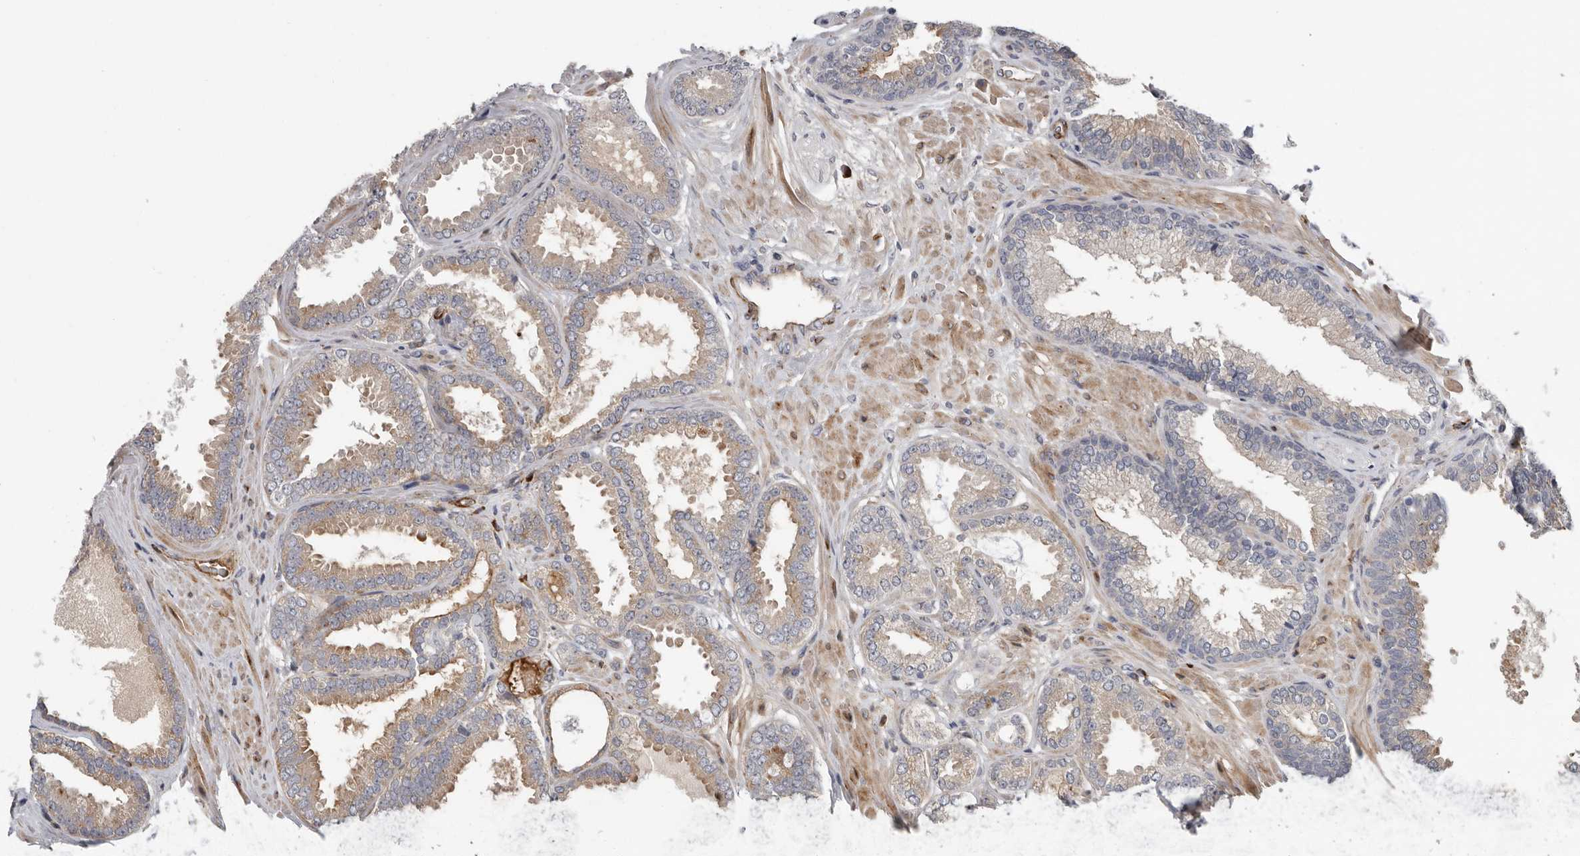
{"staining": {"intensity": "weak", "quantity": ">75%", "location": "cytoplasmic/membranous"}, "tissue": "prostate cancer", "cell_type": "Tumor cells", "image_type": "cancer", "snomed": [{"axis": "morphology", "description": "Adenocarcinoma, Low grade"}, {"axis": "topography", "description": "Prostate"}], "caption": "Adenocarcinoma (low-grade) (prostate) stained for a protein shows weak cytoplasmic/membranous positivity in tumor cells.", "gene": "ATXN3L", "patient": {"sex": "male", "age": 71}}